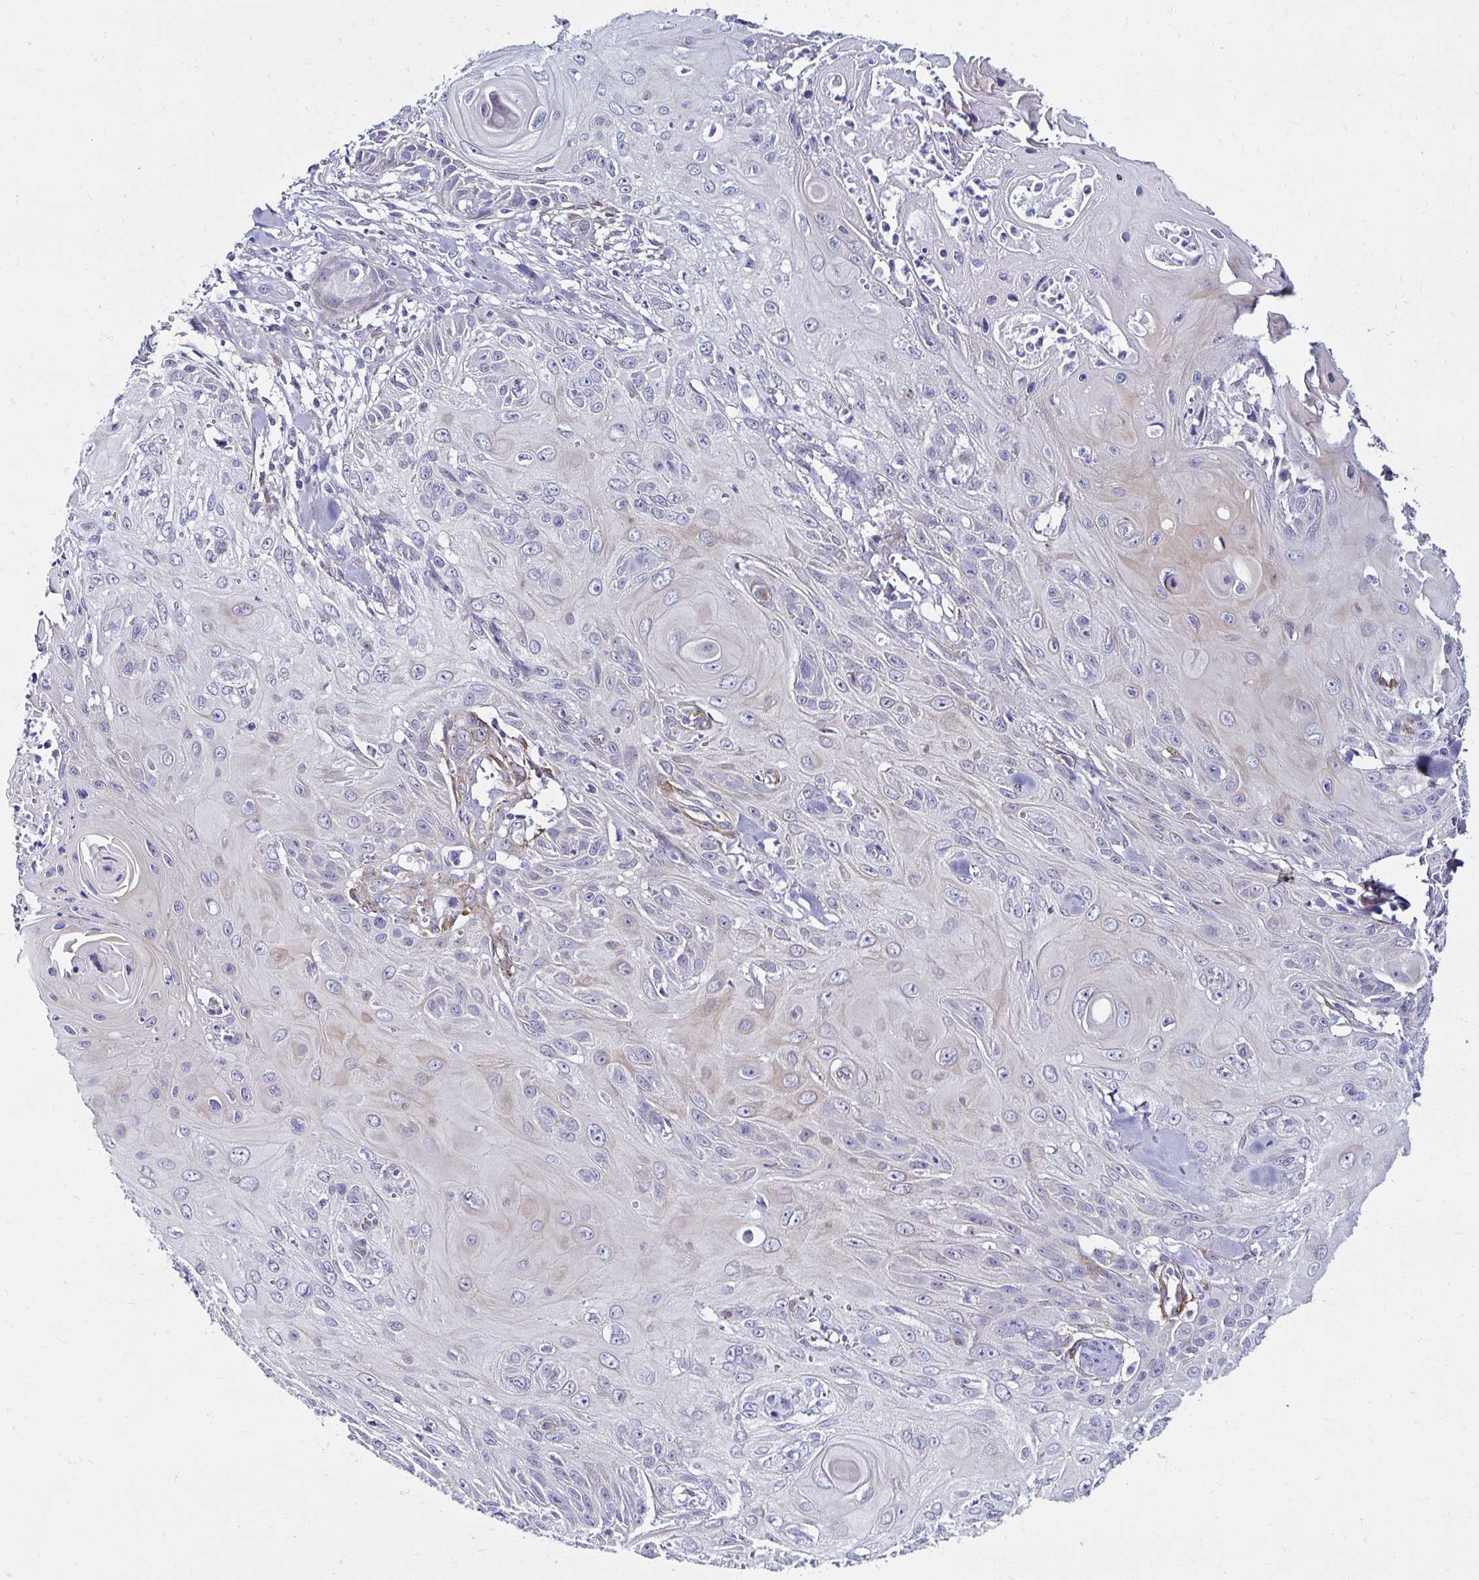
{"staining": {"intensity": "negative", "quantity": "none", "location": "none"}, "tissue": "skin cancer", "cell_type": "Tumor cells", "image_type": "cancer", "snomed": [{"axis": "morphology", "description": "Squamous cell carcinoma, NOS"}, {"axis": "topography", "description": "Skin"}, {"axis": "topography", "description": "Vulva"}], "caption": "Immunohistochemical staining of human squamous cell carcinoma (skin) exhibits no significant positivity in tumor cells. (IHC, brightfield microscopy, high magnification).", "gene": "ANKRD62", "patient": {"sex": "female", "age": 83}}